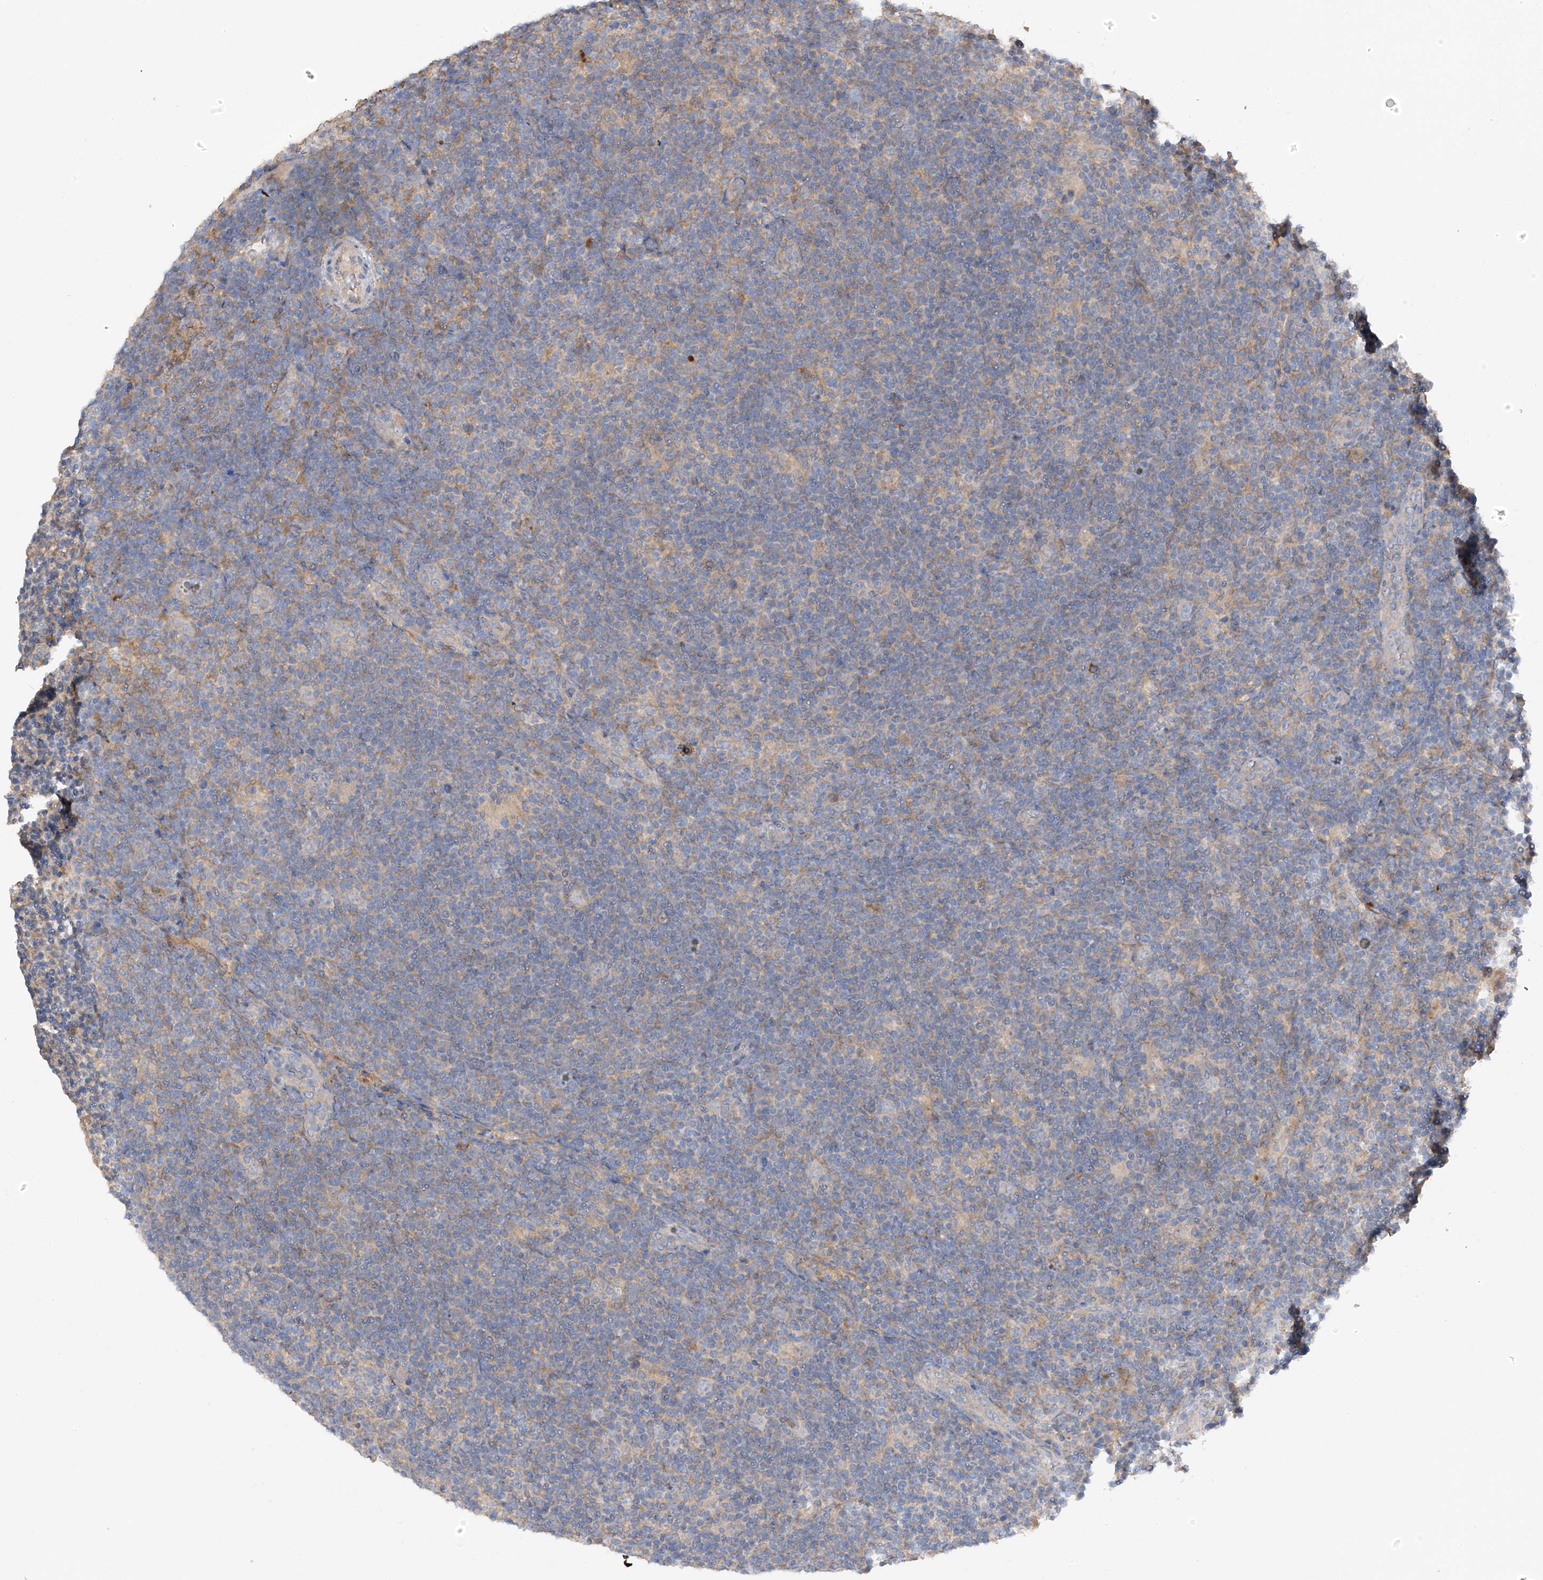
{"staining": {"intensity": "negative", "quantity": "none", "location": "none"}, "tissue": "lymphoma", "cell_type": "Tumor cells", "image_type": "cancer", "snomed": [{"axis": "morphology", "description": "Hodgkin's disease, NOS"}, {"axis": "topography", "description": "Lymph node"}], "caption": "Immunohistochemistry (IHC) photomicrograph of neoplastic tissue: lymphoma stained with DAB (3,3'-diaminobenzidine) displays no significant protein positivity in tumor cells.", "gene": "GALNTL6", "patient": {"sex": "female", "age": 57}}